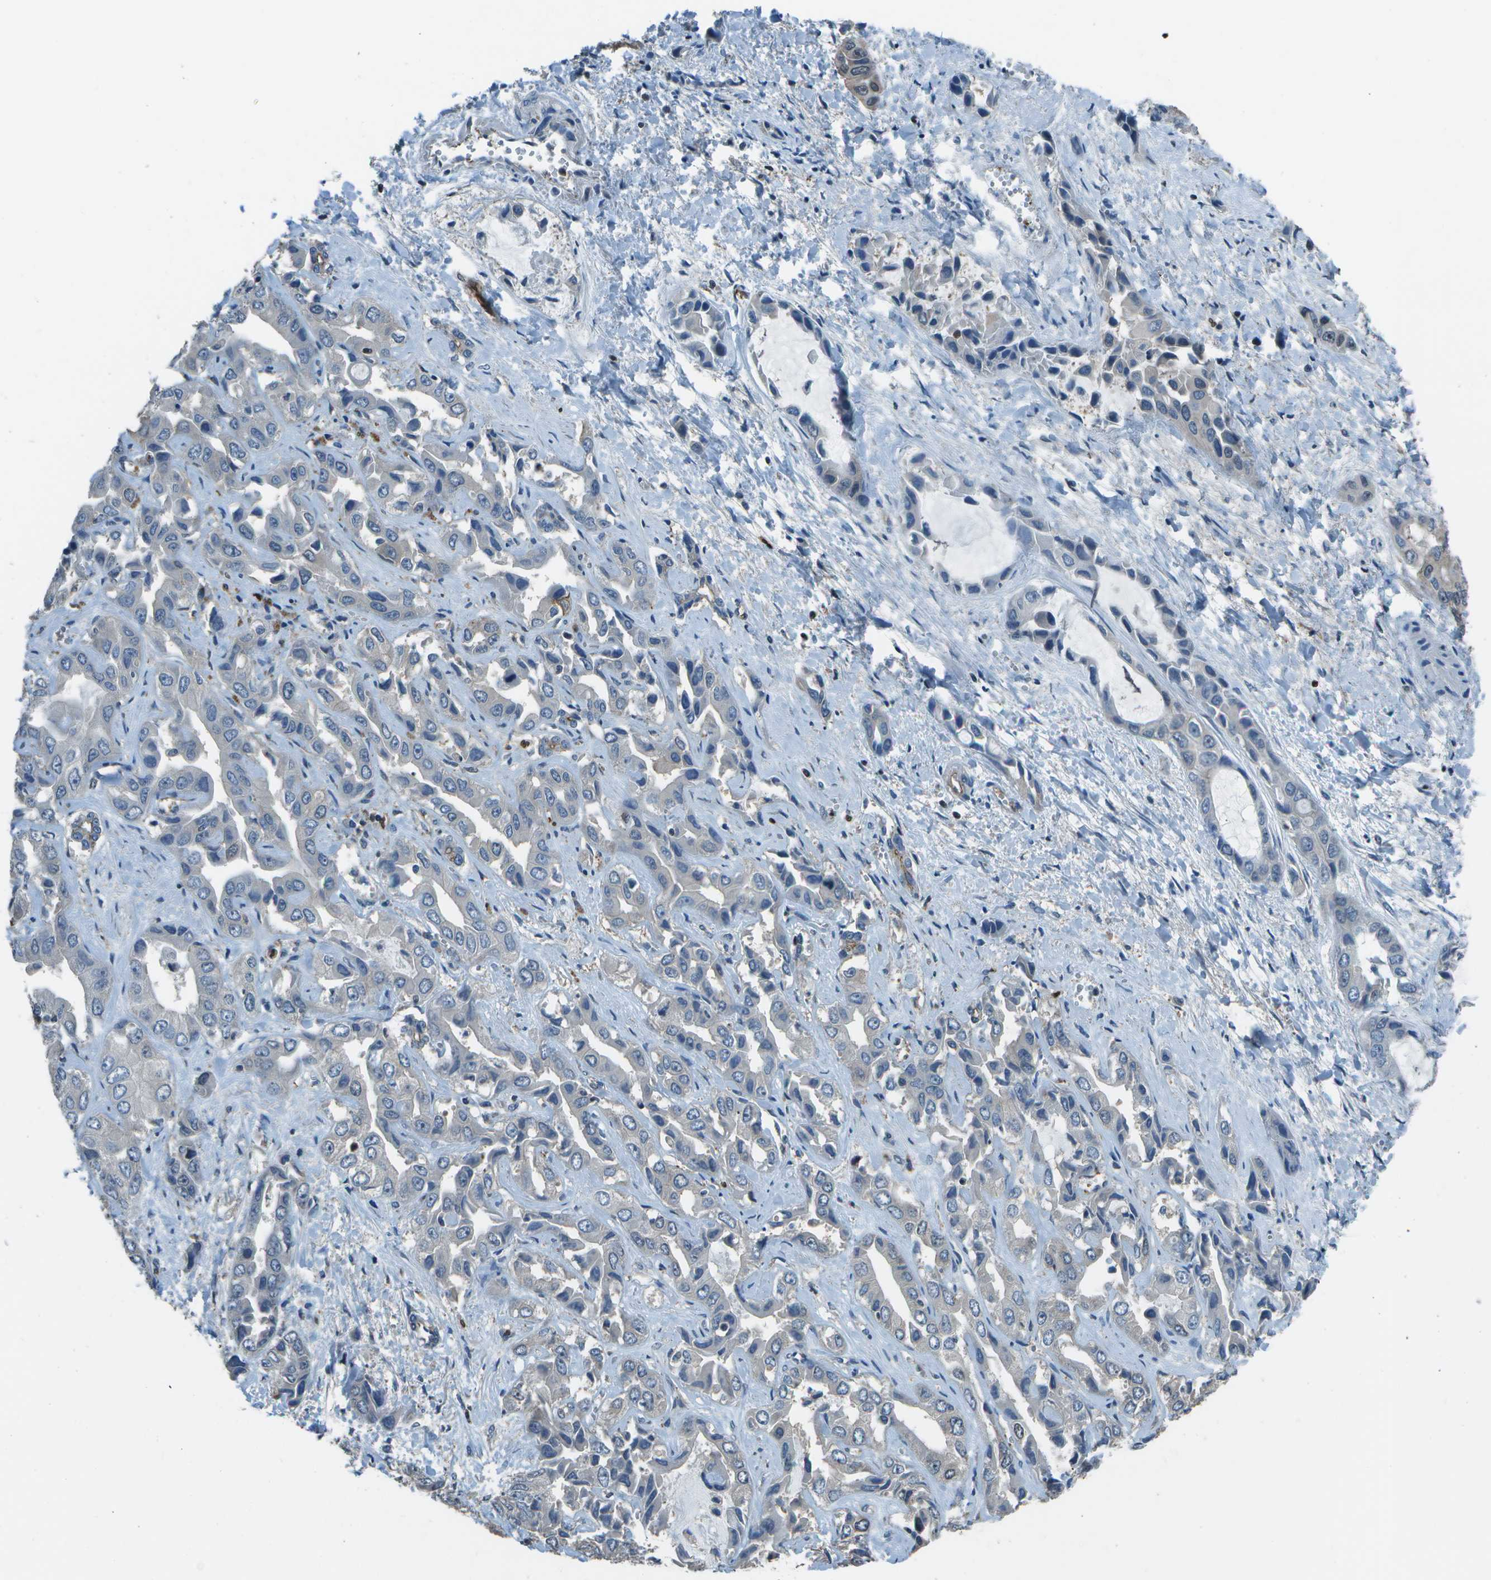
{"staining": {"intensity": "negative", "quantity": "none", "location": "none"}, "tissue": "liver cancer", "cell_type": "Tumor cells", "image_type": "cancer", "snomed": [{"axis": "morphology", "description": "Cholangiocarcinoma"}, {"axis": "topography", "description": "Liver"}], "caption": "This is a histopathology image of IHC staining of liver cancer (cholangiocarcinoma), which shows no staining in tumor cells.", "gene": "PDLIM1", "patient": {"sex": "female", "age": 52}}